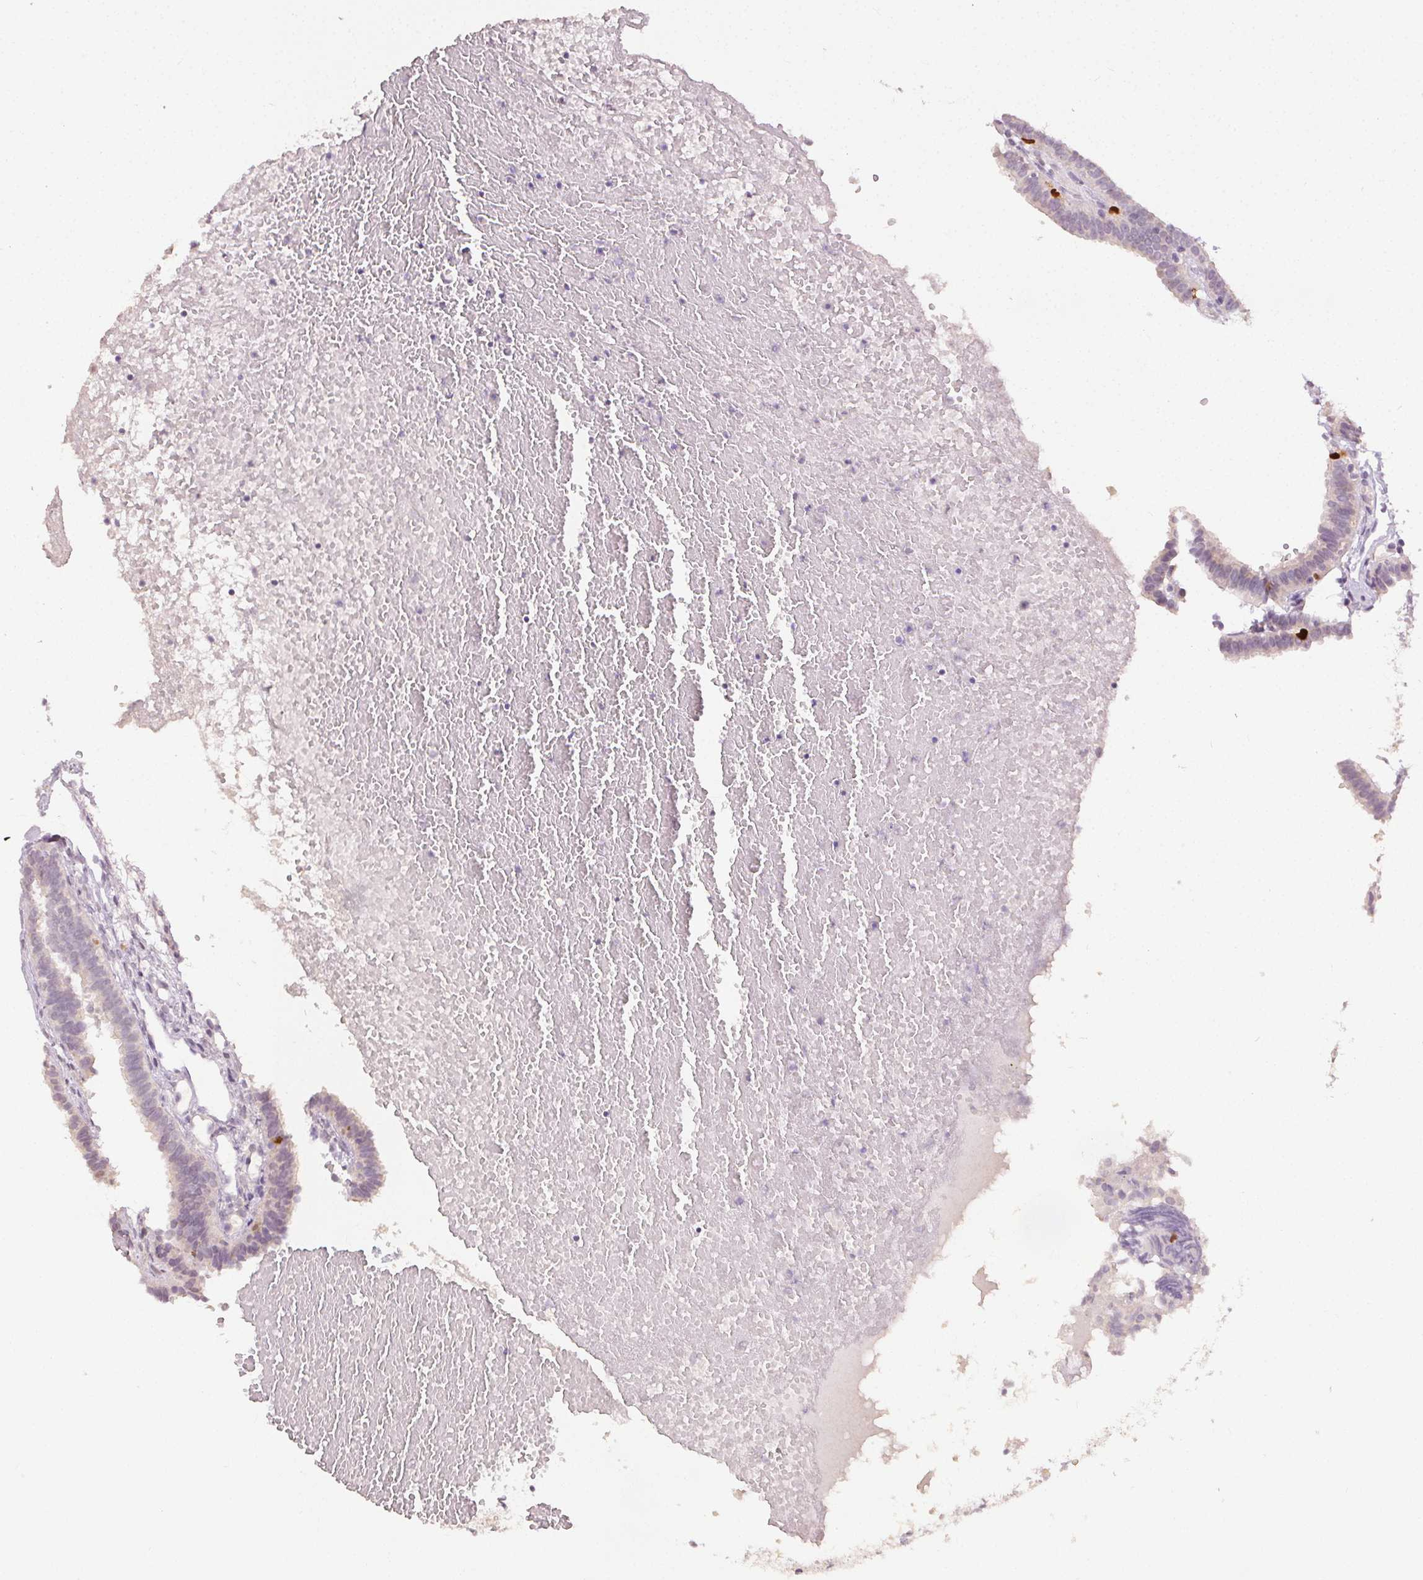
{"staining": {"intensity": "strong", "quantity": "<25%", "location": "nuclear"}, "tissue": "fallopian tube", "cell_type": "Glandular cells", "image_type": "normal", "snomed": [{"axis": "morphology", "description": "Normal tissue, NOS"}, {"axis": "topography", "description": "Fallopian tube"}], "caption": "Immunohistochemical staining of benign human fallopian tube shows medium levels of strong nuclear expression in about <25% of glandular cells.", "gene": "ANLN", "patient": {"sex": "female", "age": 37}}